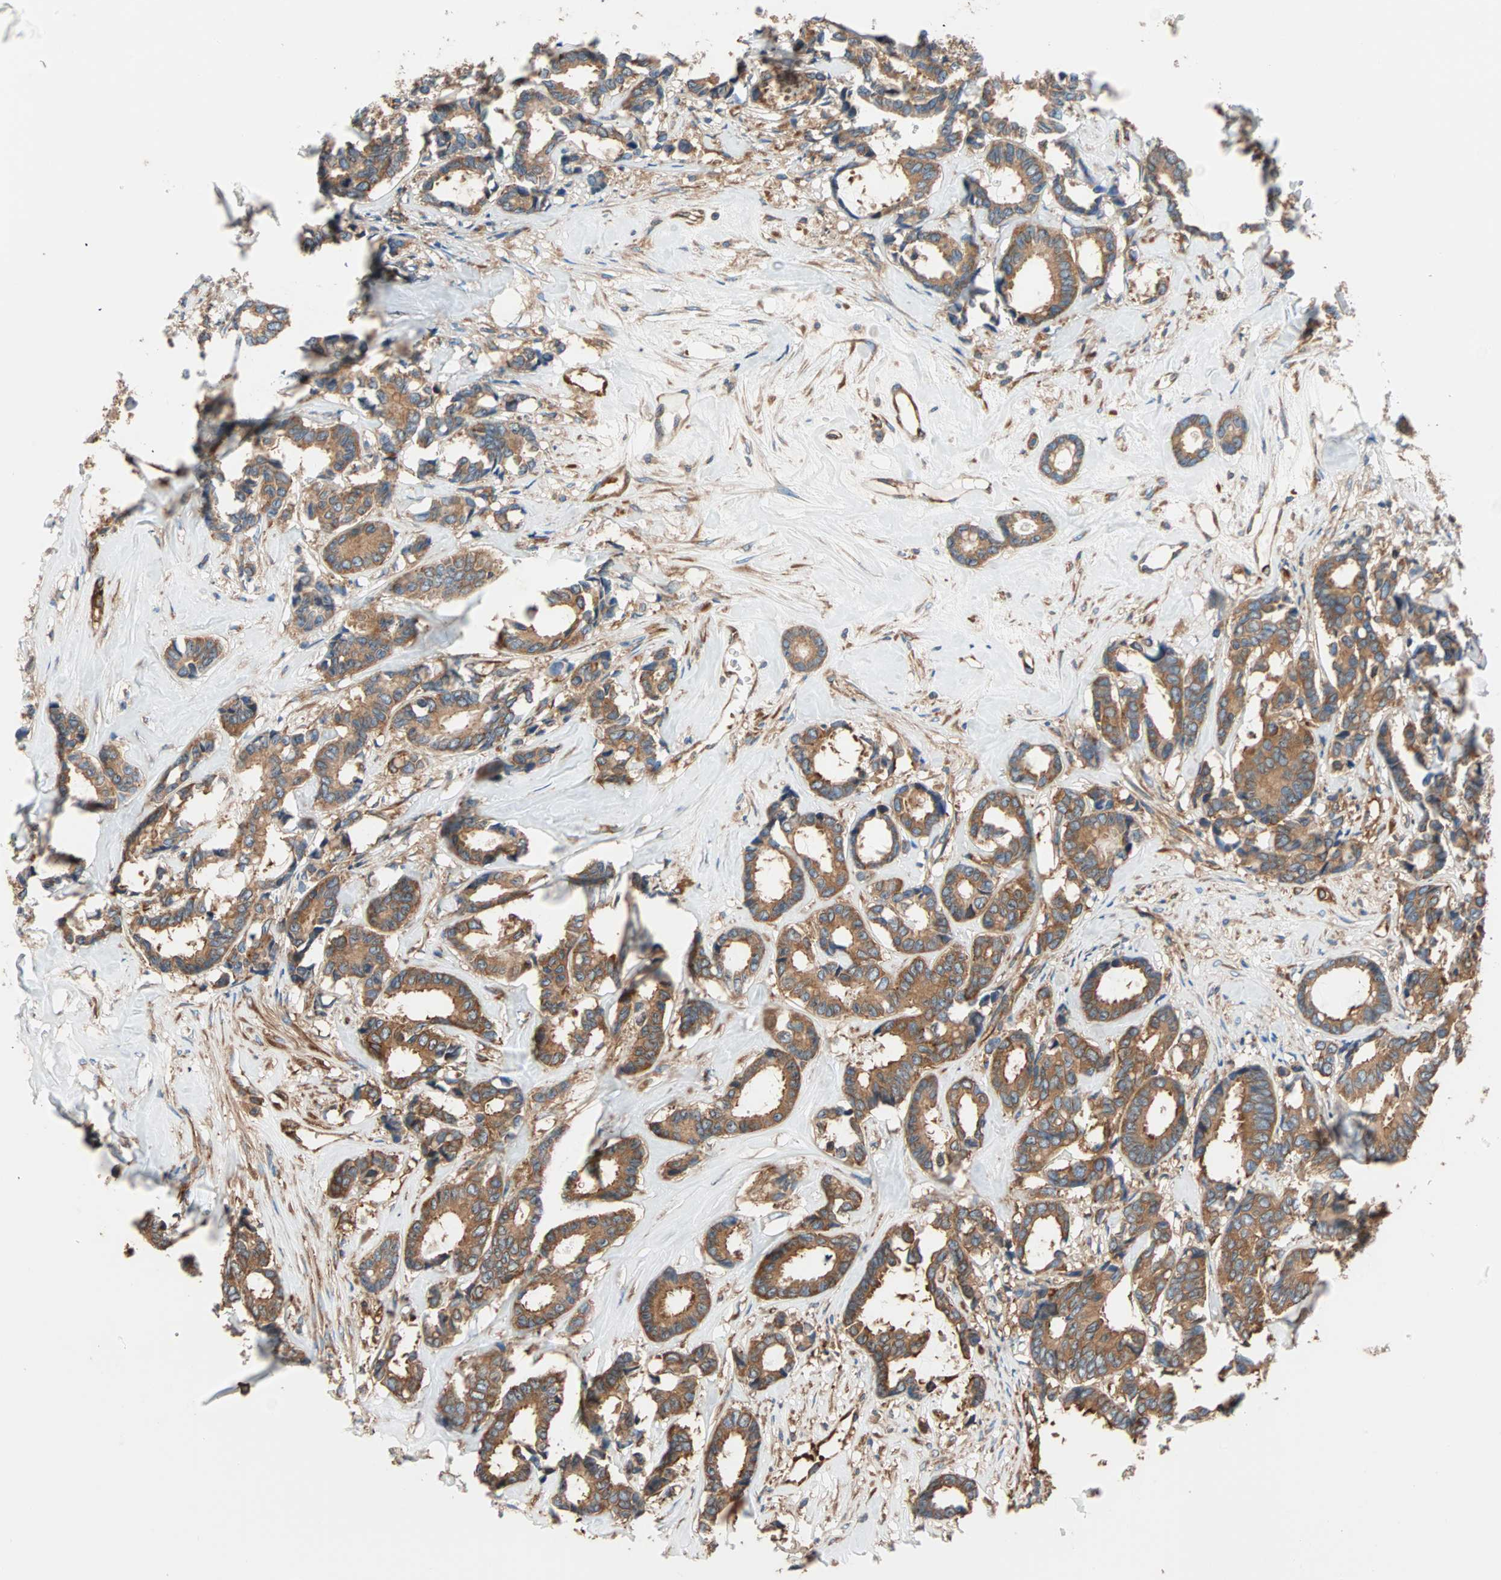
{"staining": {"intensity": "strong", "quantity": ">75%", "location": "cytoplasmic/membranous"}, "tissue": "breast cancer", "cell_type": "Tumor cells", "image_type": "cancer", "snomed": [{"axis": "morphology", "description": "Duct carcinoma"}, {"axis": "topography", "description": "Breast"}], "caption": "The histopathology image reveals a brown stain indicating the presence of a protein in the cytoplasmic/membranous of tumor cells in breast intraductal carcinoma. (DAB IHC, brown staining for protein, blue staining for nuclei).", "gene": "EEF2", "patient": {"sex": "female", "age": 87}}